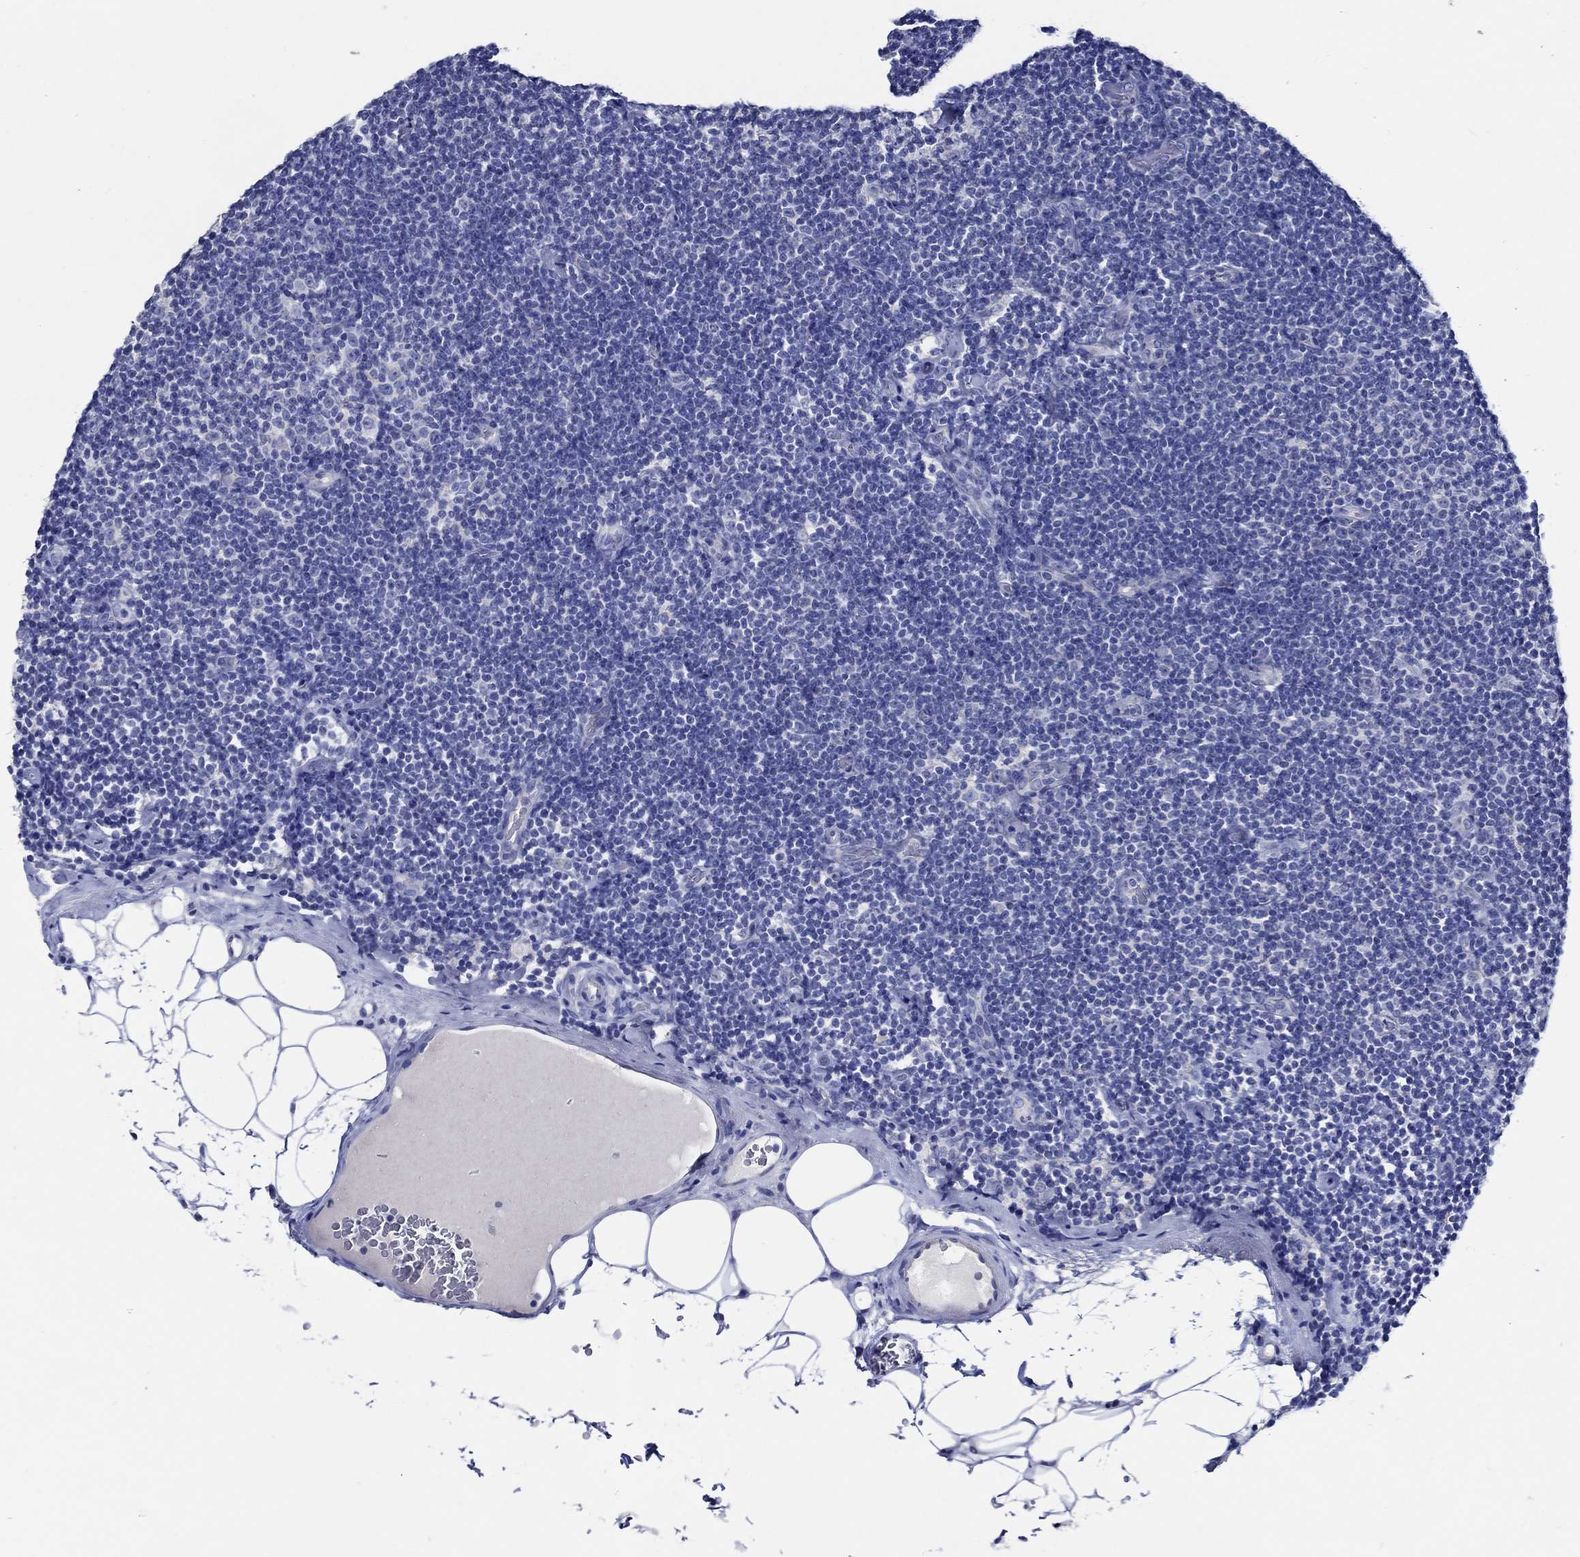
{"staining": {"intensity": "negative", "quantity": "none", "location": "none"}, "tissue": "lymphoma", "cell_type": "Tumor cells", "image_type": "cancer", "snomed": [{"axis": "morphology", "description": "Malignant lymphoma, non-Hodgkin's type, Low grade"}, {"axis": "topography", "description": "Lymph node"}], "caption": "Protein analysis of lymphoma demonstrates no significant expression in tumor cells.", "gene": "SKOR1", "patient": {"sex": "male", "age": 81}}